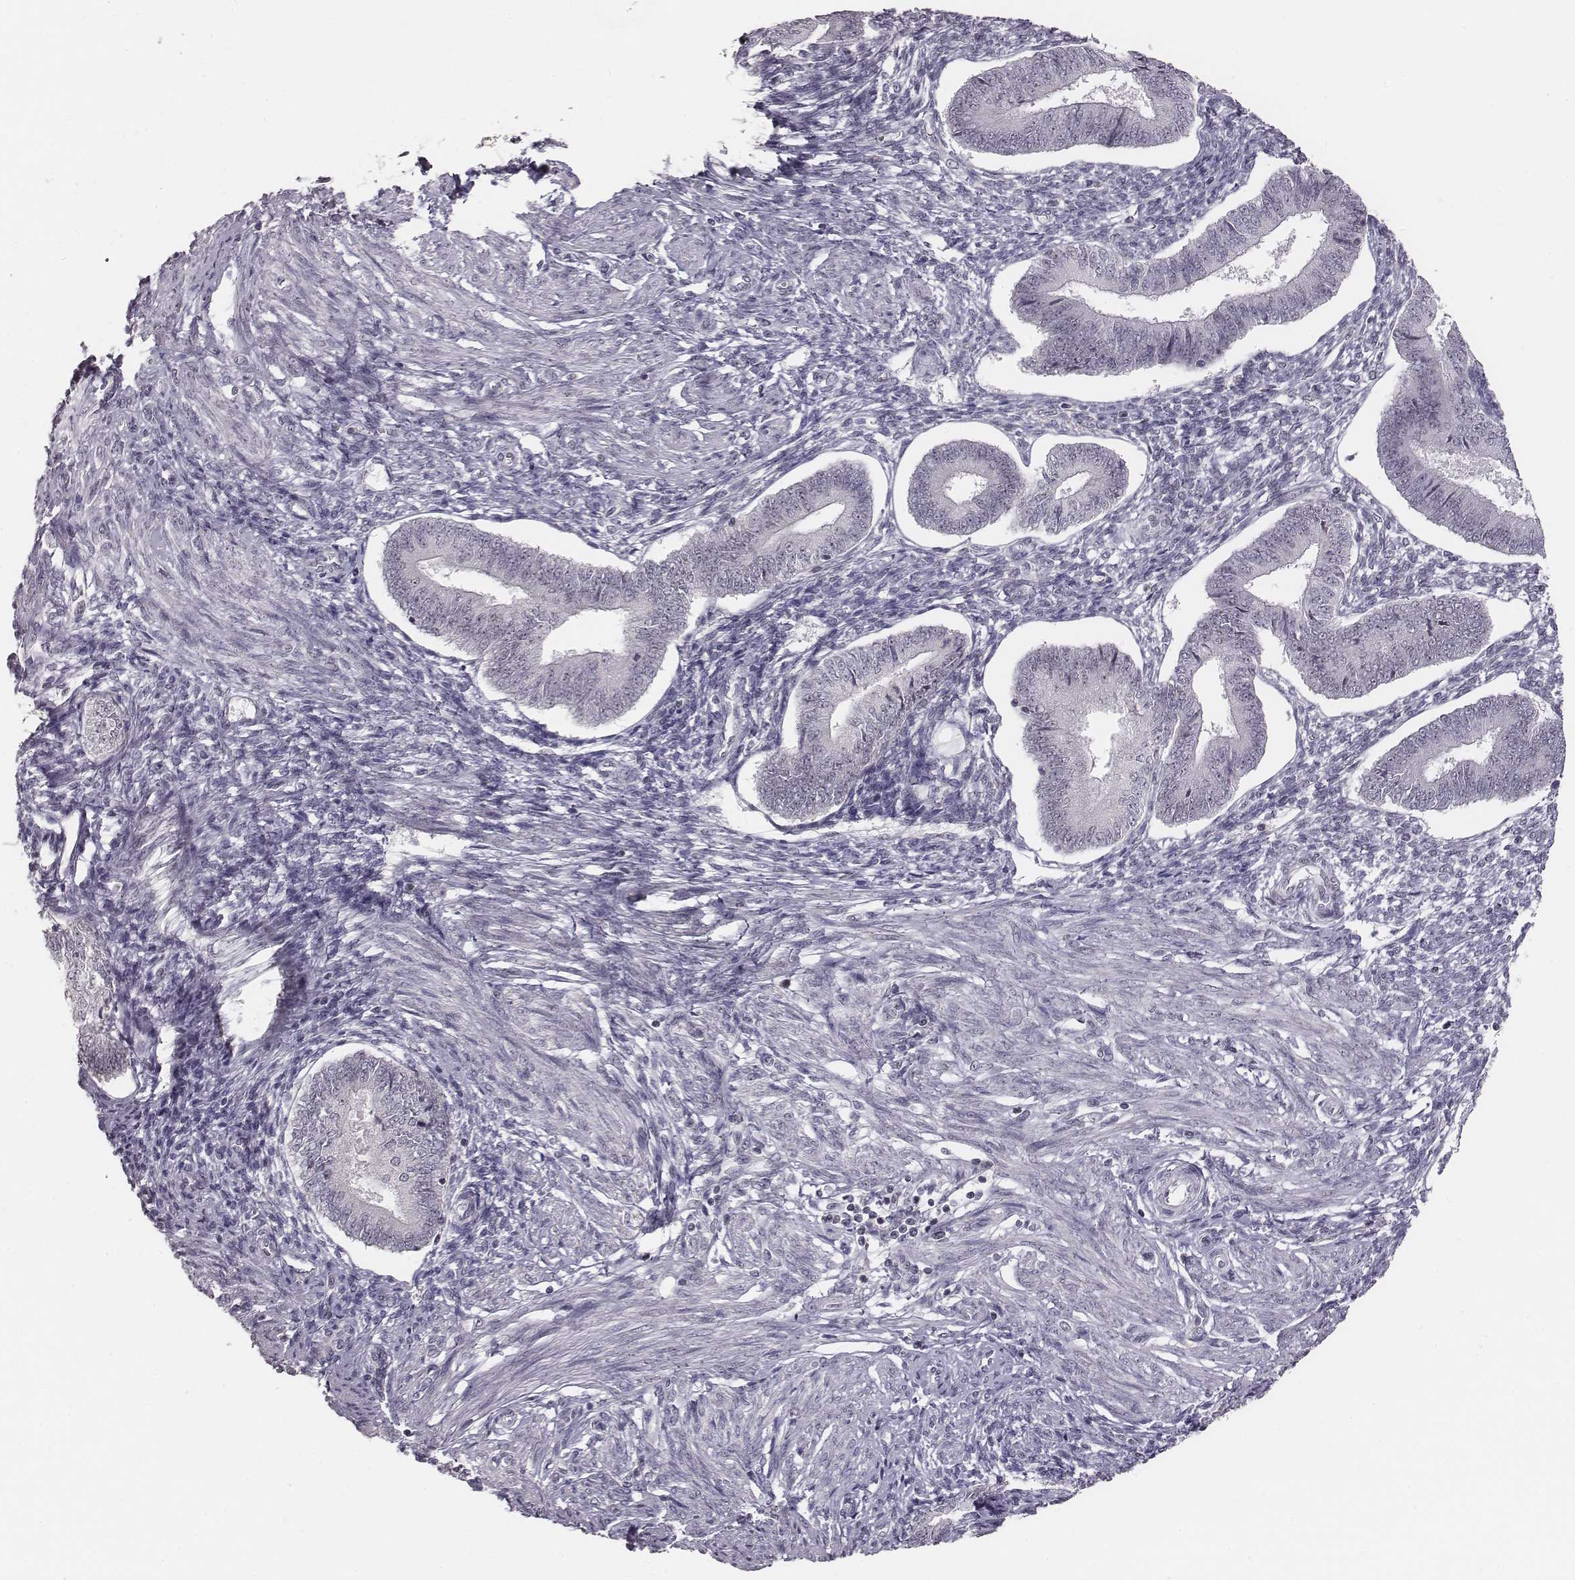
{"staining": {"intensity": "negative", "quantity": "none", "location": "none"}, "tissue": "endometrium", "cell_type": "Cells in endometrial stroma", "image_type": "normal", "snomed": [{"axis": "morphology", "description": "Normal tissue, NOS"}, {"axis": "topography", "description": "Endometrium"}], "caption": "A high-resolution photomicrograph shows immunohistochemistry (IHC) staining of normal endometrium, which demonstrates no significant expression in cells in endometrial stroma.", "gene": "NIFK", "patient": {"sex": "female", "age": 42}}